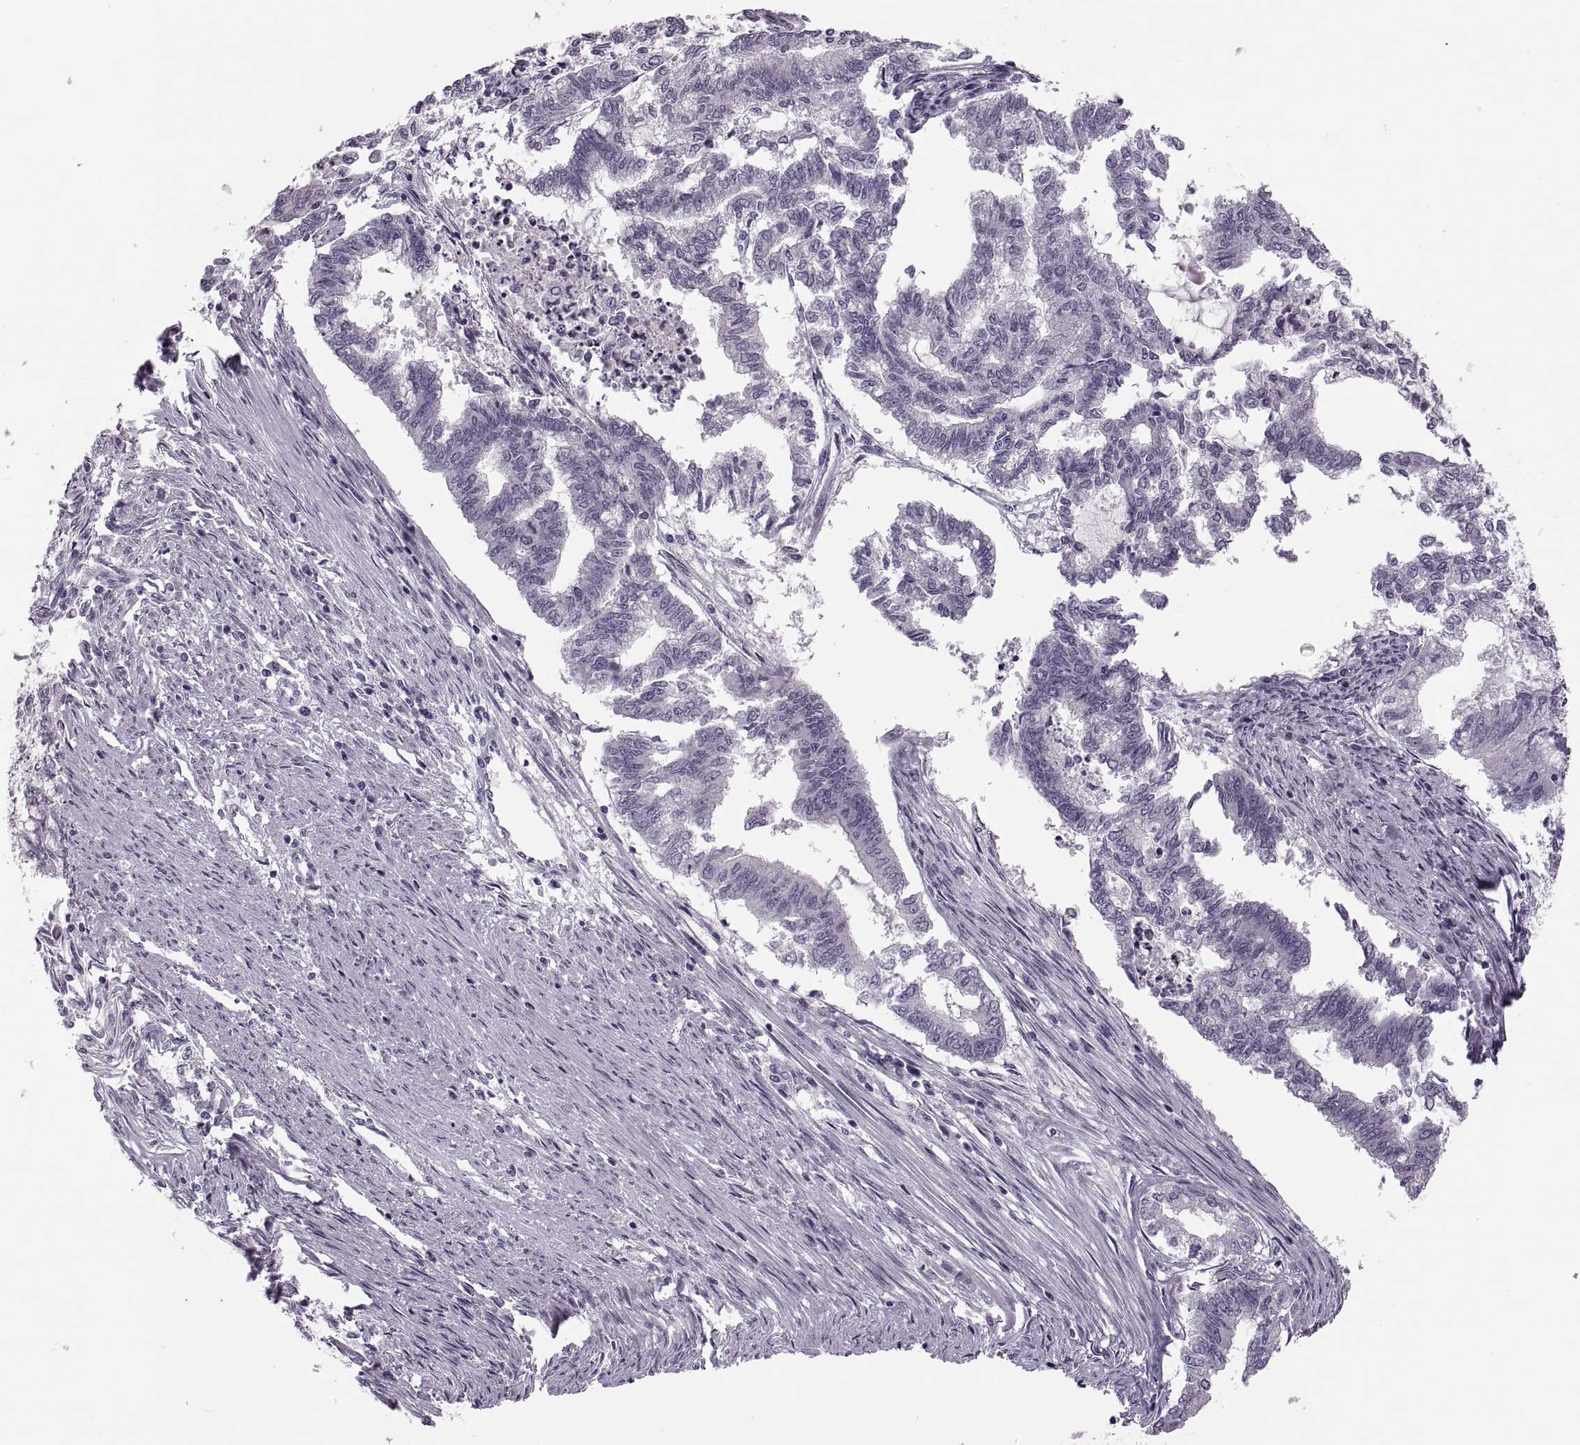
{"staining": {"intensity": "negative", "quantity": "none", "location": "none"}, "tissue": "endometrial cancer", "cell_type": "Tumor cells", "image_type": "cancer", "snomed": [{"axis": "morphology", "description": "Adenocarcinoma, NOS"}, {"axis": "topography", "description": "Endometrium"}], "caption": "Endometrial cancer was stained to show a protein in brown. There is no significant staining in tumor cells.", "gene": "PRSS54", "patient": {"sex": "female", "age": 79}}